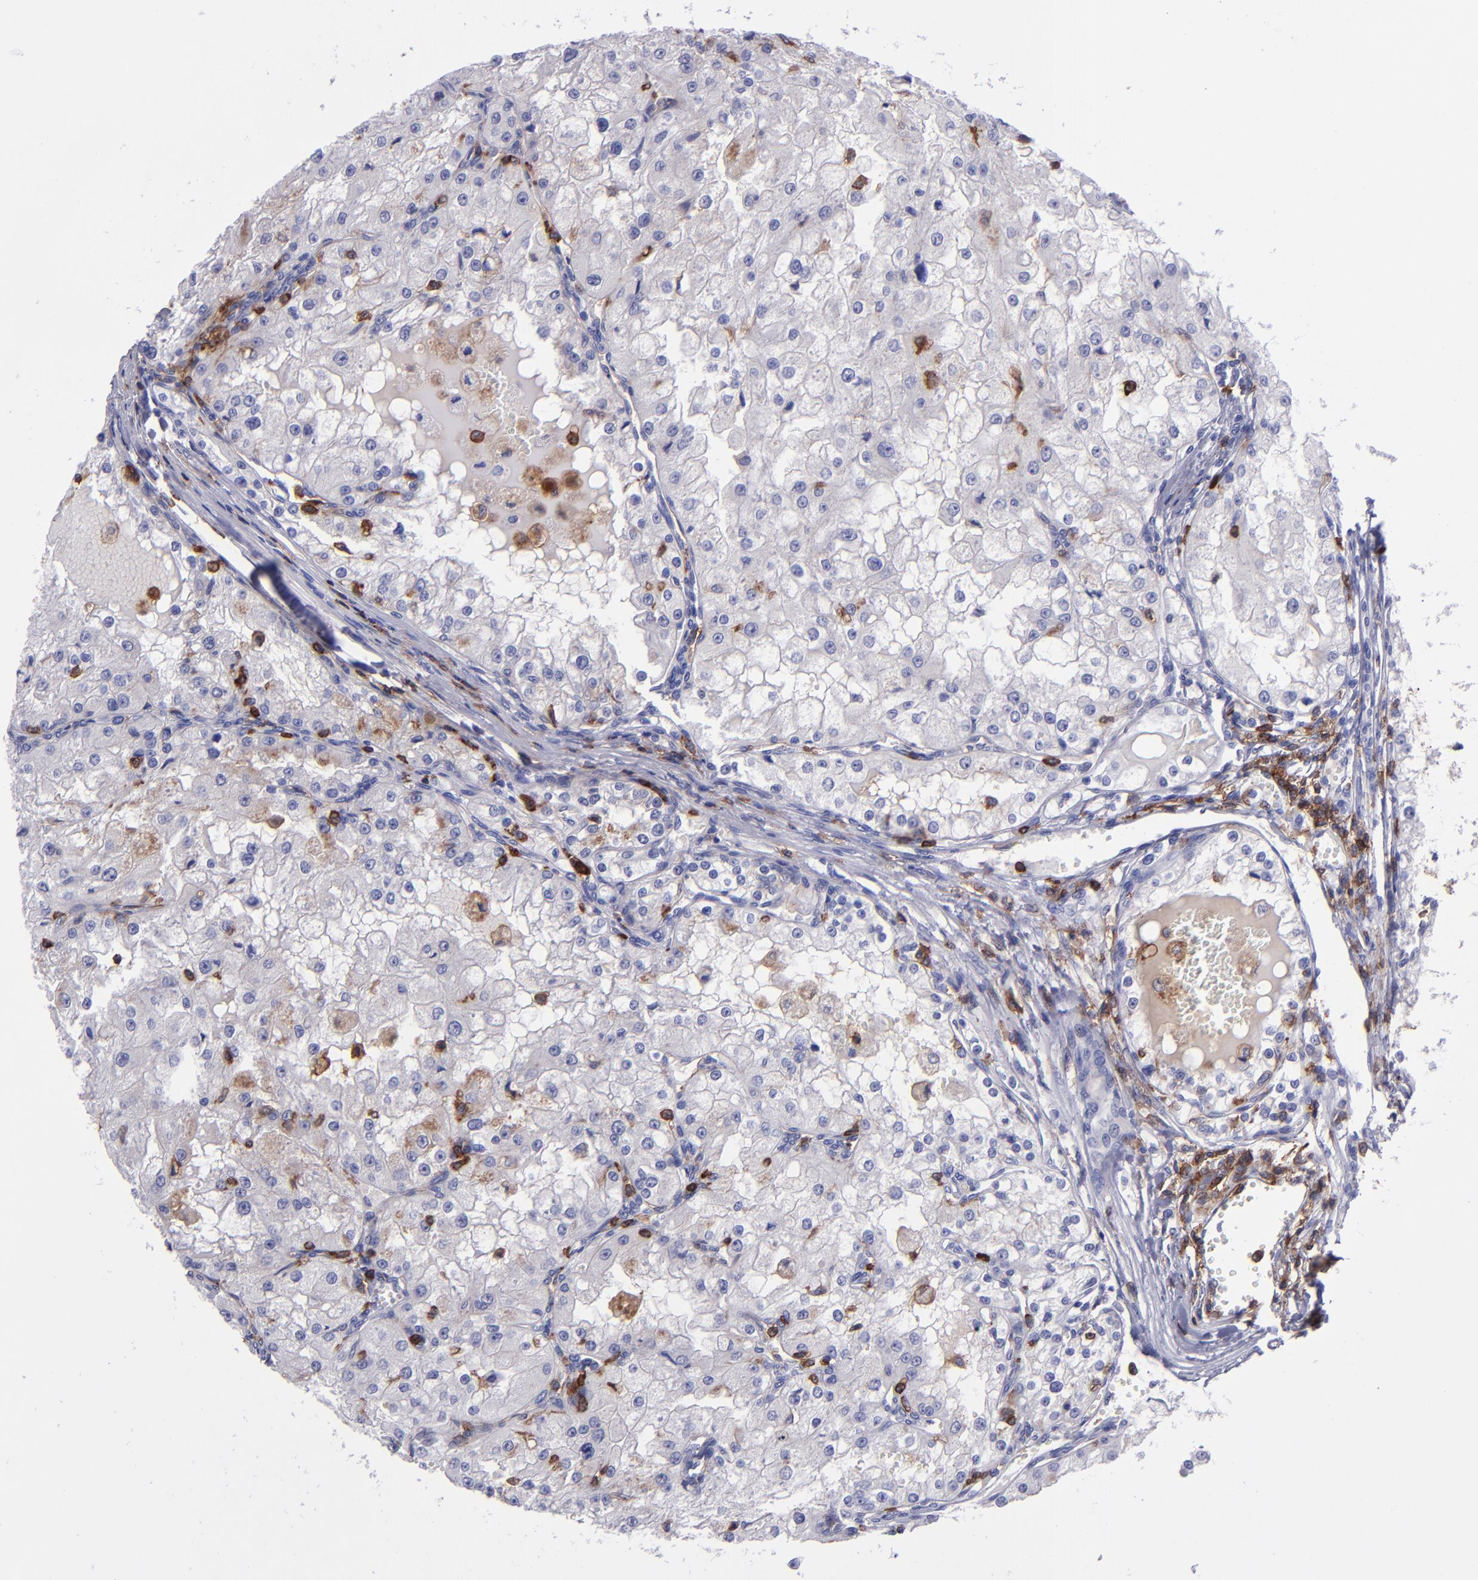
{"staining": {"intensity": "negative", "quantity": "none", "location": "none"}, "tissue": "renal cancer", "cell_type": "Tumor cells", "image_type": "cancer", "snomed": [{"axis": "morphology", "description": "Adenocarcinoma, NOS"}, {"axis": "topography", "description": "Kidney"}], "caption": "Human renal adenocarcinoma stained for a protein using immunohistochemistry (IHC) shows no expression in tumor cells.", "gene": "ICAM3", "patient": {"sex": "female", "age": 74}}